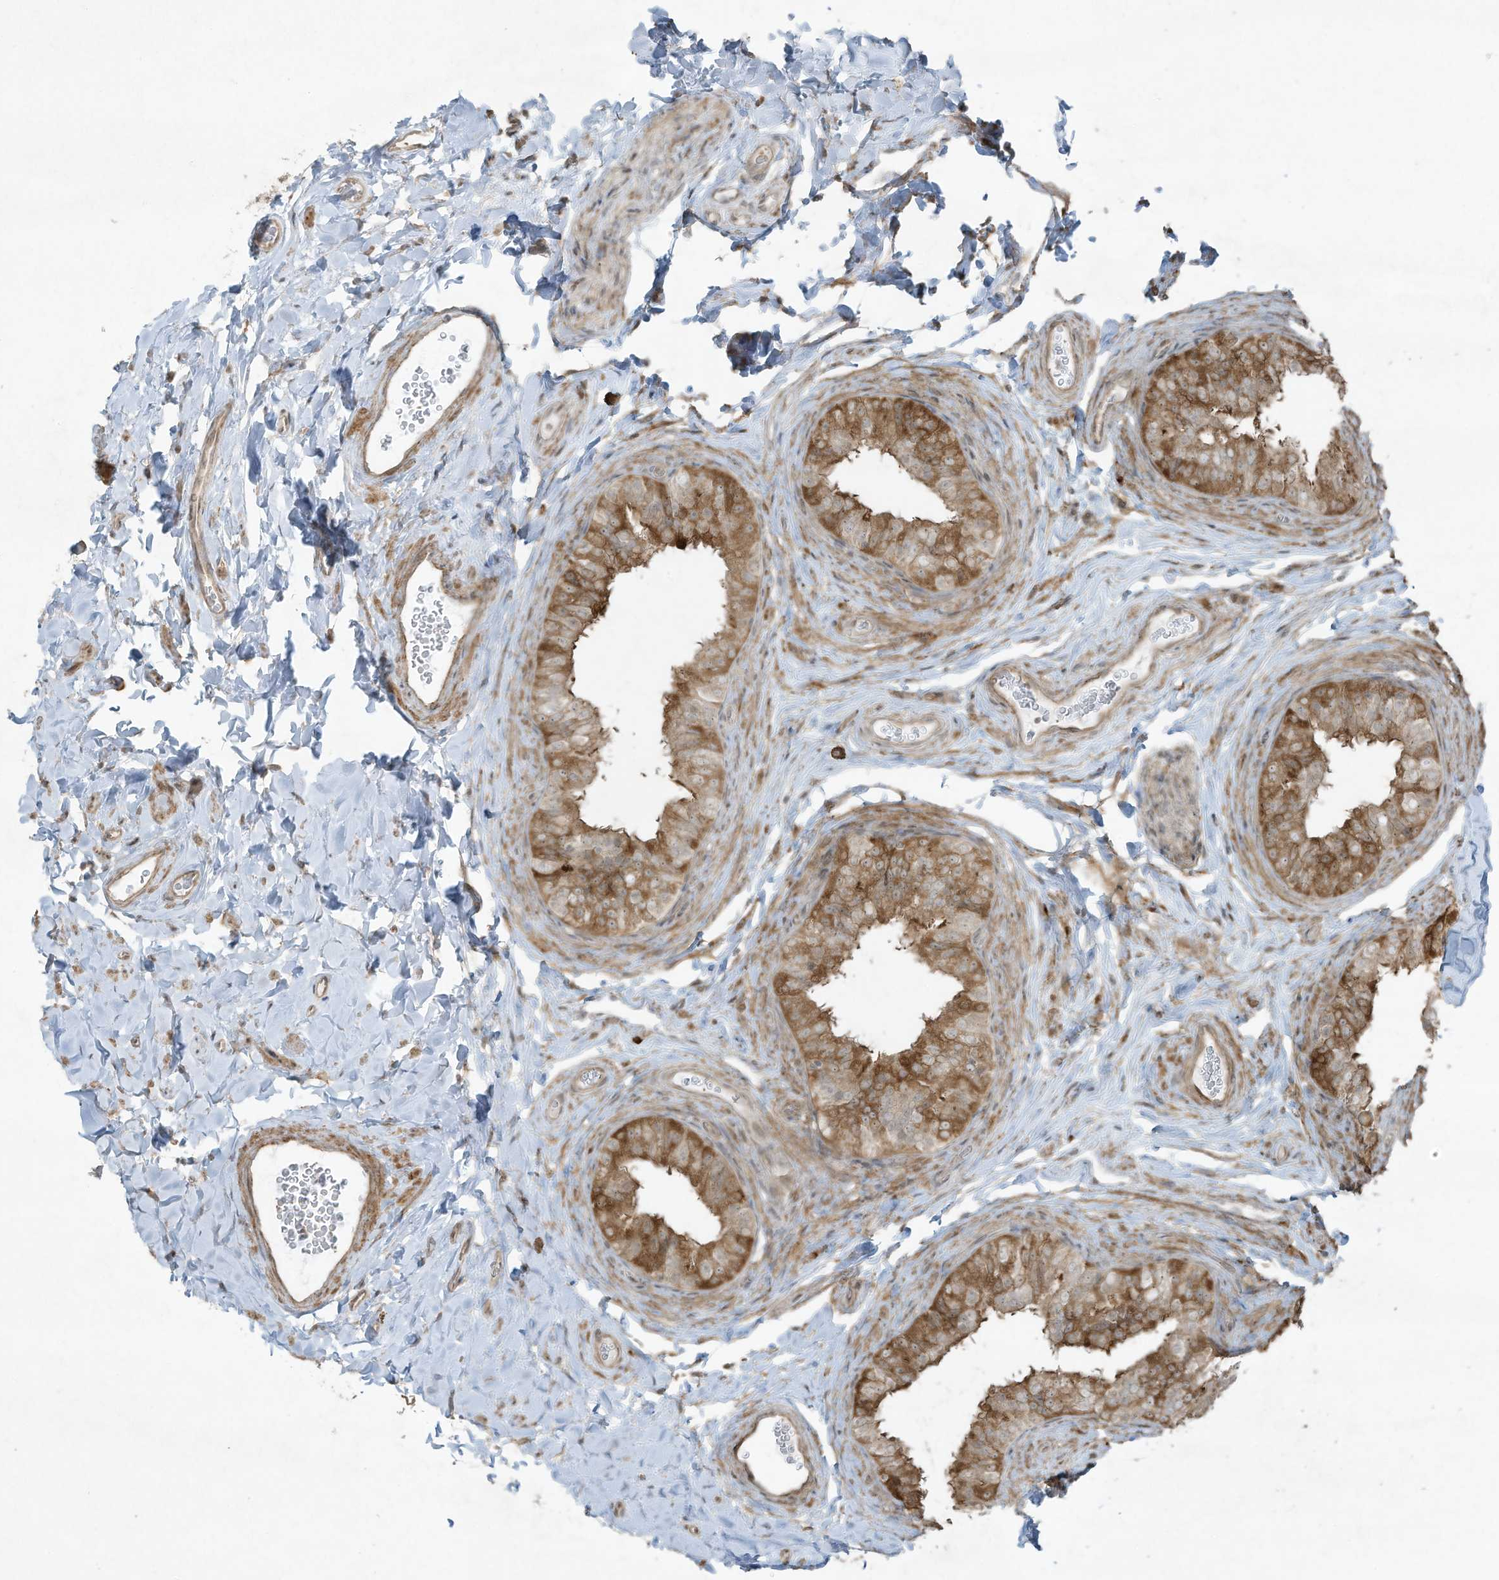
{"staining": {"intensity": "moderate", "quantity": "25%-75%", "location": "cytoplasmic/membranous"}, "tissue": "epididymis", "cell_type": "Glandular cells", "image_type": "normal", "snomed": [{"axis": "morphology", "description": "Normal tissue, NOS"}, {"axis": "topography", "description": "Epididymis"}], "caption": "Immunohistochemical staining of unremarkable epididymis exhibits moderate cytoplasmic/membranous protein expression in approximately 25%-75% of glandular cells.", "gene": "ZNF263", "patient": {"sex": "male", "age": 49}}